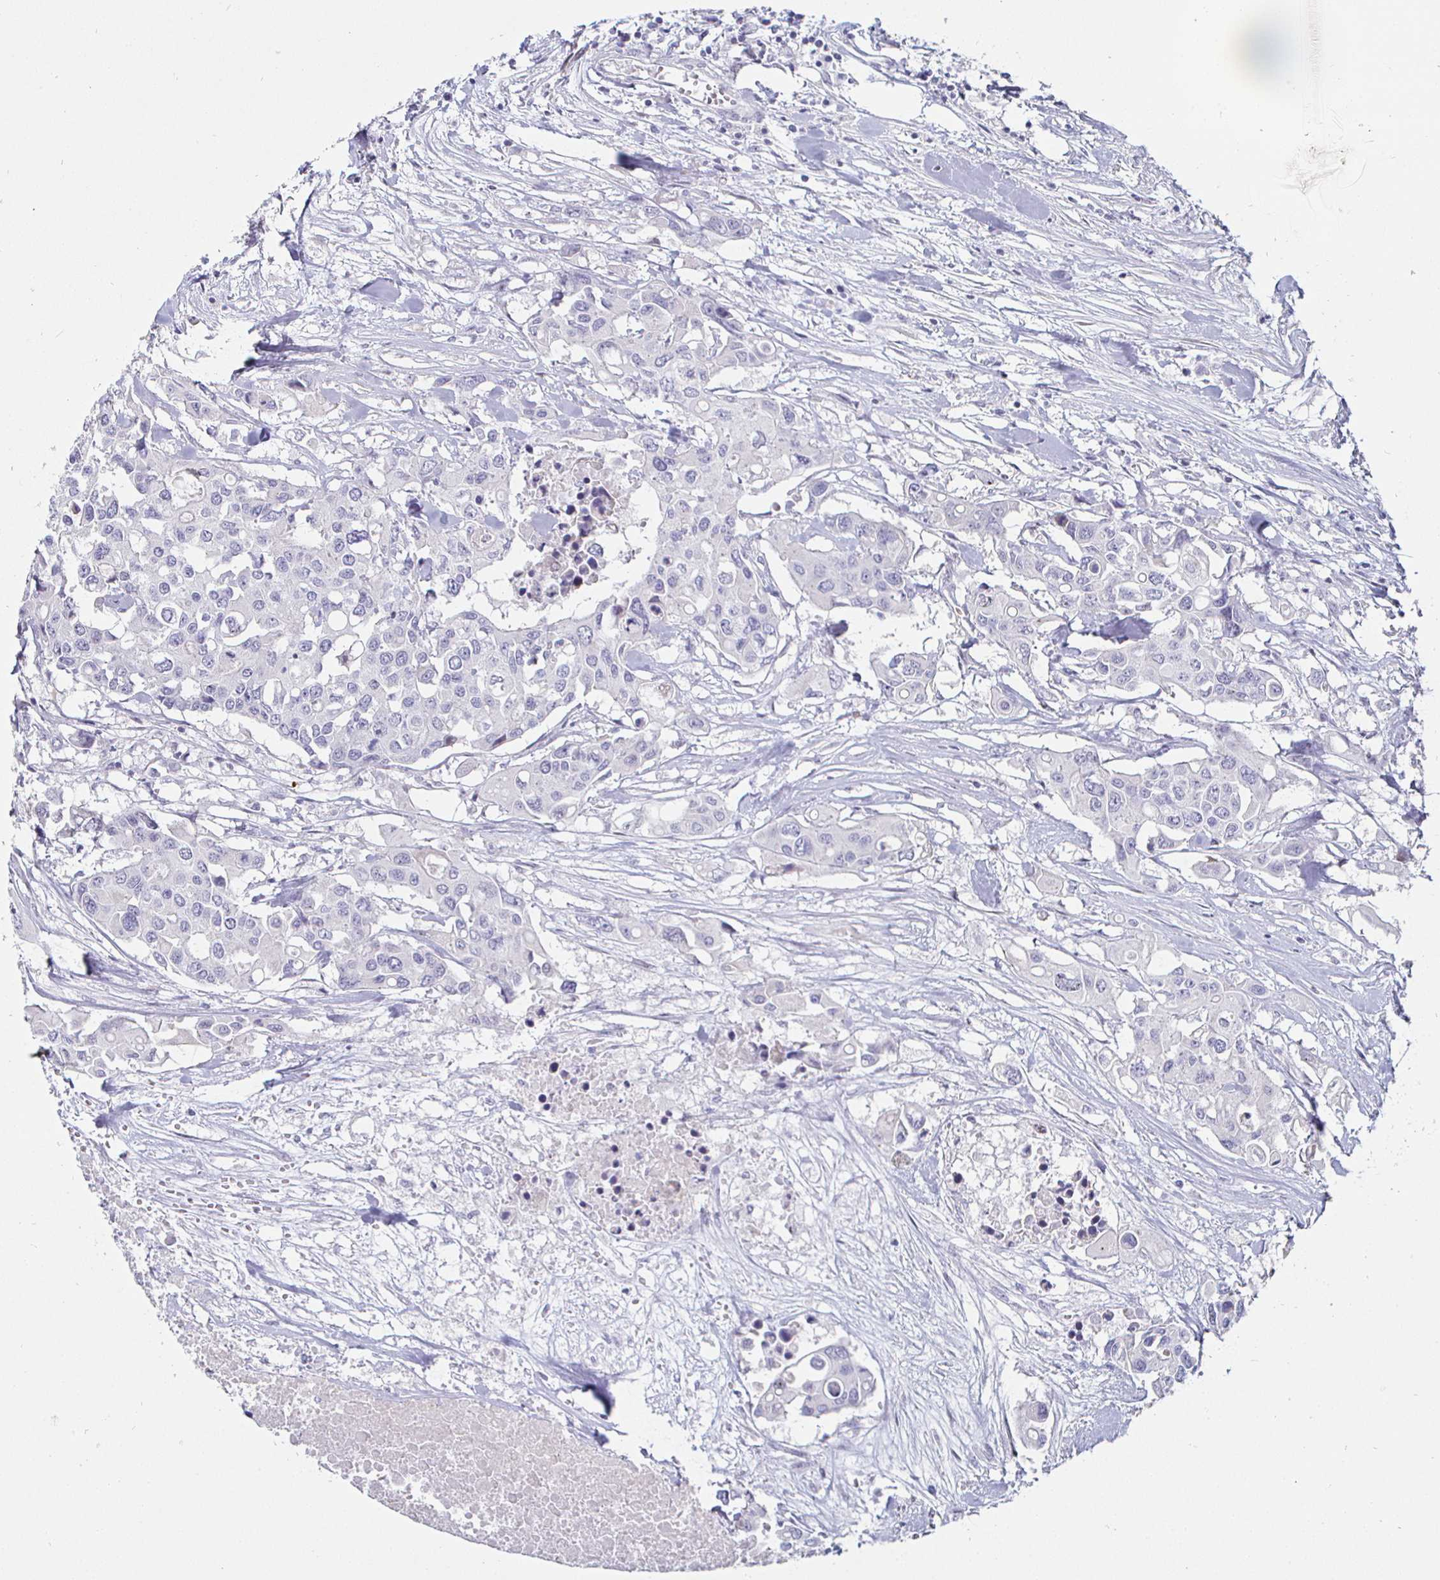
{"staining": {"intensity": "negative", "quantity": "none", "location": "none"}, "tissue": "colorectal cancer", "cell_type": "Tumor cells", "image_type": "cancer", "snomed": [{"axis": "morphology", "description": "Adenocarcinoma, NOS"}, {"axis": "topography", "description": "Colon"}], "caption": "This photomicrograph is of colorectal adenocarcinoma stained with immunohistochemistry to label a protein in brown with the nuclei are counter-stained blue. There is no staining in tumor cells.", "gene": "DMRTB1", "patient": {"sex": "male", "age": 77}}